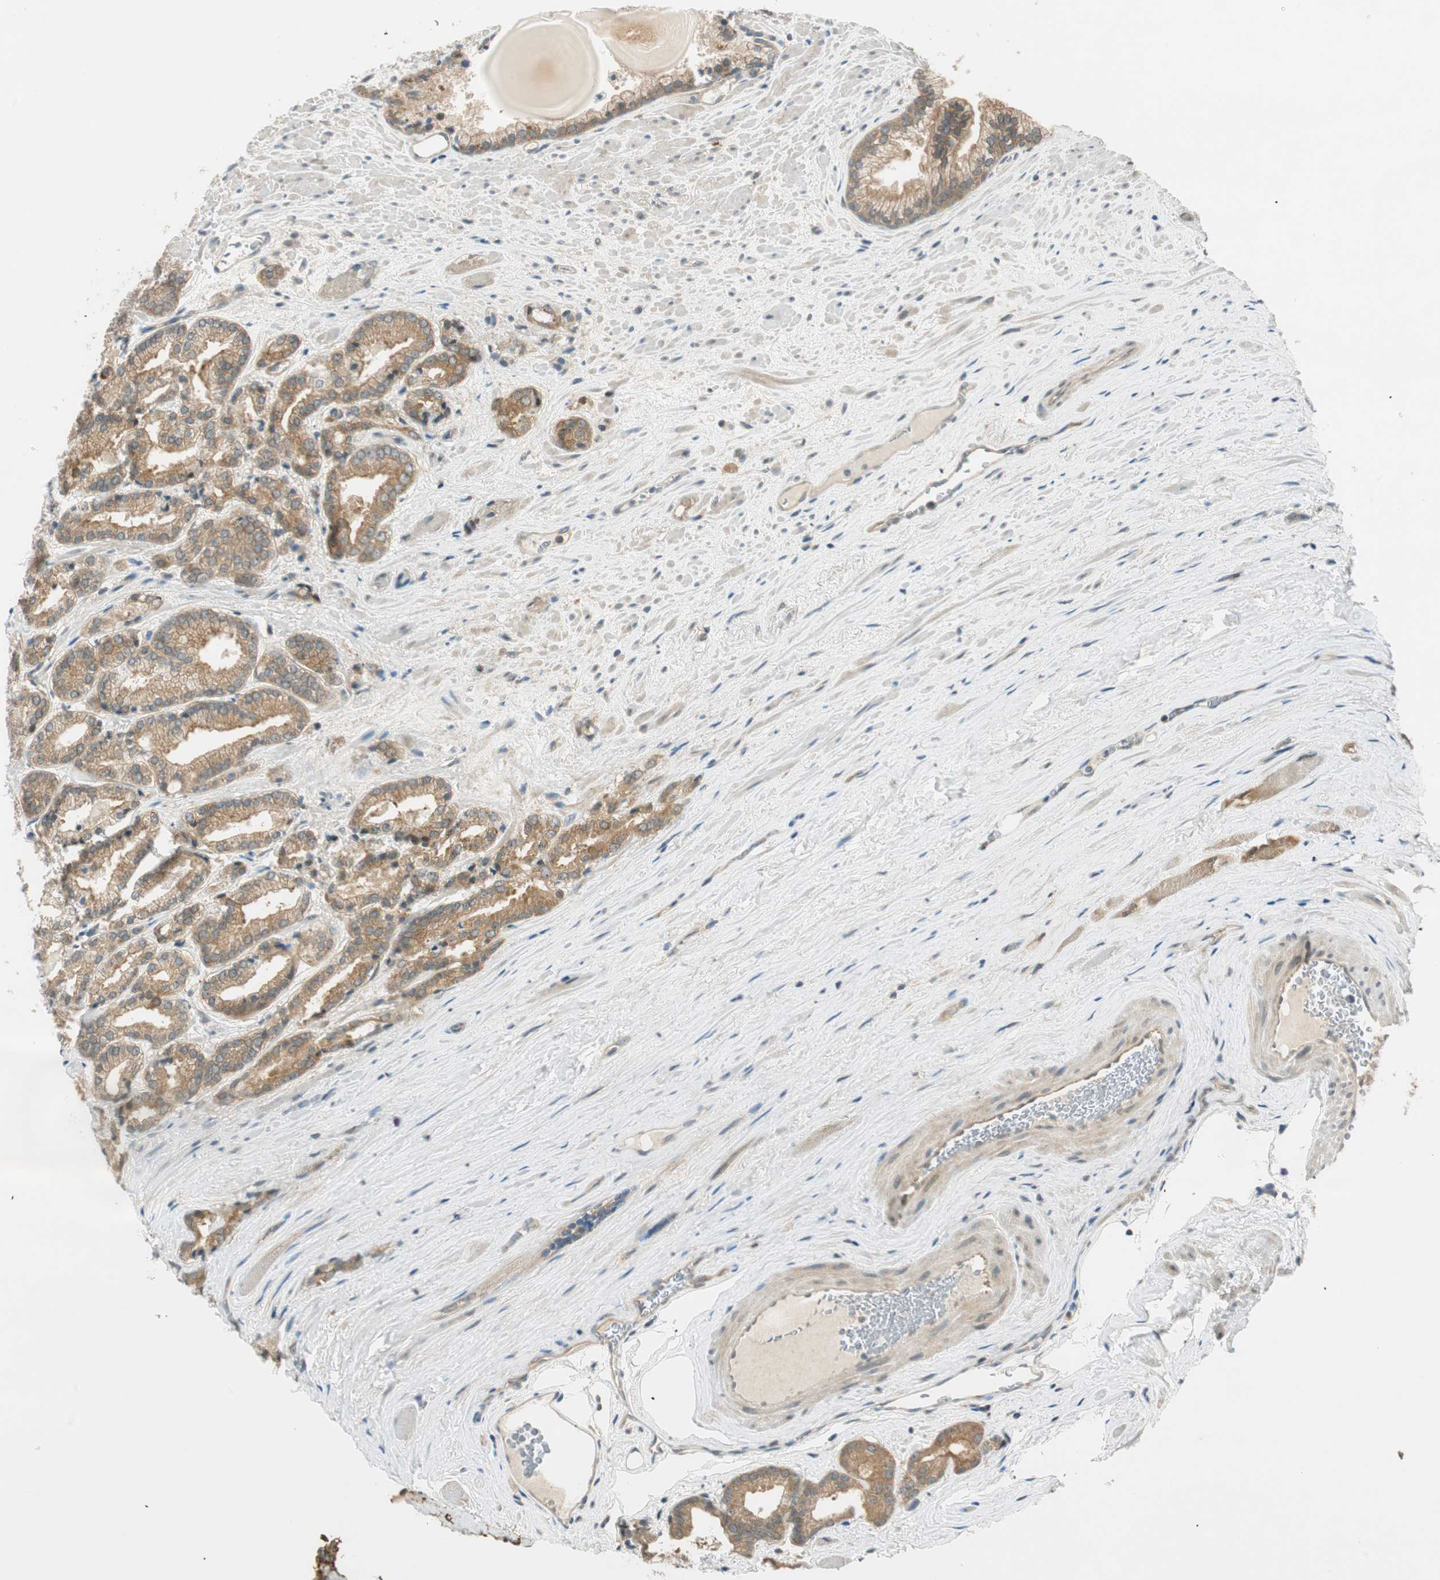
{"staining": {"intensity": "moderate", "quantity": ">75%", "location": "cytoplasmic/membranous"}, "tissue": "prostate cancer", "cell_type": "Tumor cells", "image_type": "cancer", "snomed": [{"axis": "morphology", "description": "Adenocarcinoma, Low grade"}, {"axis": "topography", "description": "Prostate"}], "caption": "IHC photomicrograph of prostate cancer (low-grade adenocarcinoma) stained for a protein (brown), which reveals medium levels of moderate cytoplasmic/membranous positivity in approximately >75% of tumor cells.", "gene": "PSMD8", "patient": {"sex": "male", "age": 59}}